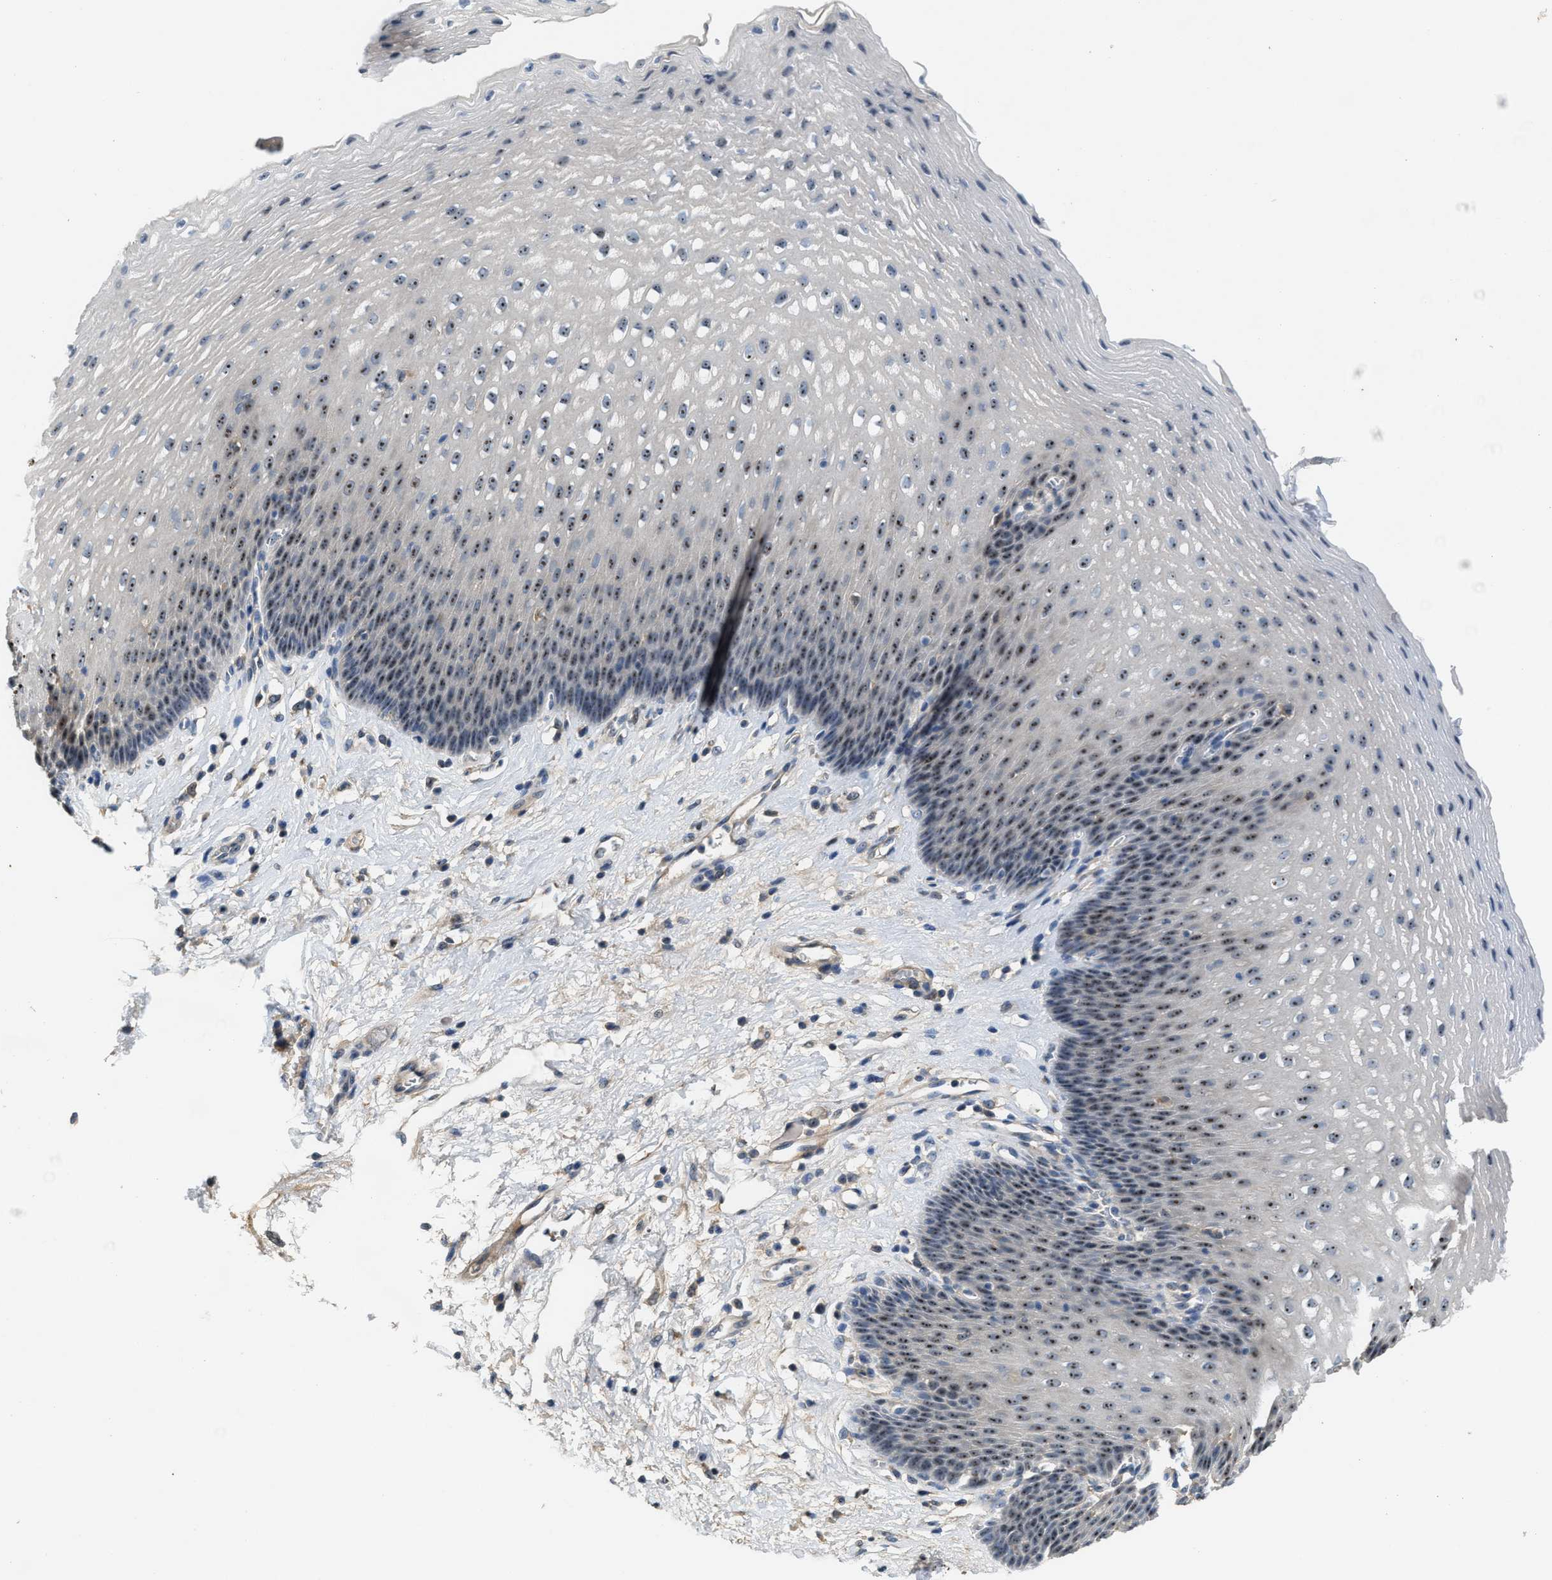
{"staining": {"intensity": "moderate", "quantity": "25%-75%", "location": "nuclear"}, "tissue": "esophagus", "cell_type": "Squamous epithelial cells", "image_type": "normal", "snomed": [{"axis": "morphology", "description": "Normal tissue, NOS"}, {"axis": "topography", "description": "Esophagus"}], "caption": "Esophagus stained with immunohistochemistry exhibits moderate nuclear expression in approximately 25%-75% of squamous epithelial cells.", "gene": "ZNF783", "patient": {"sex": "male", "age": 48}}